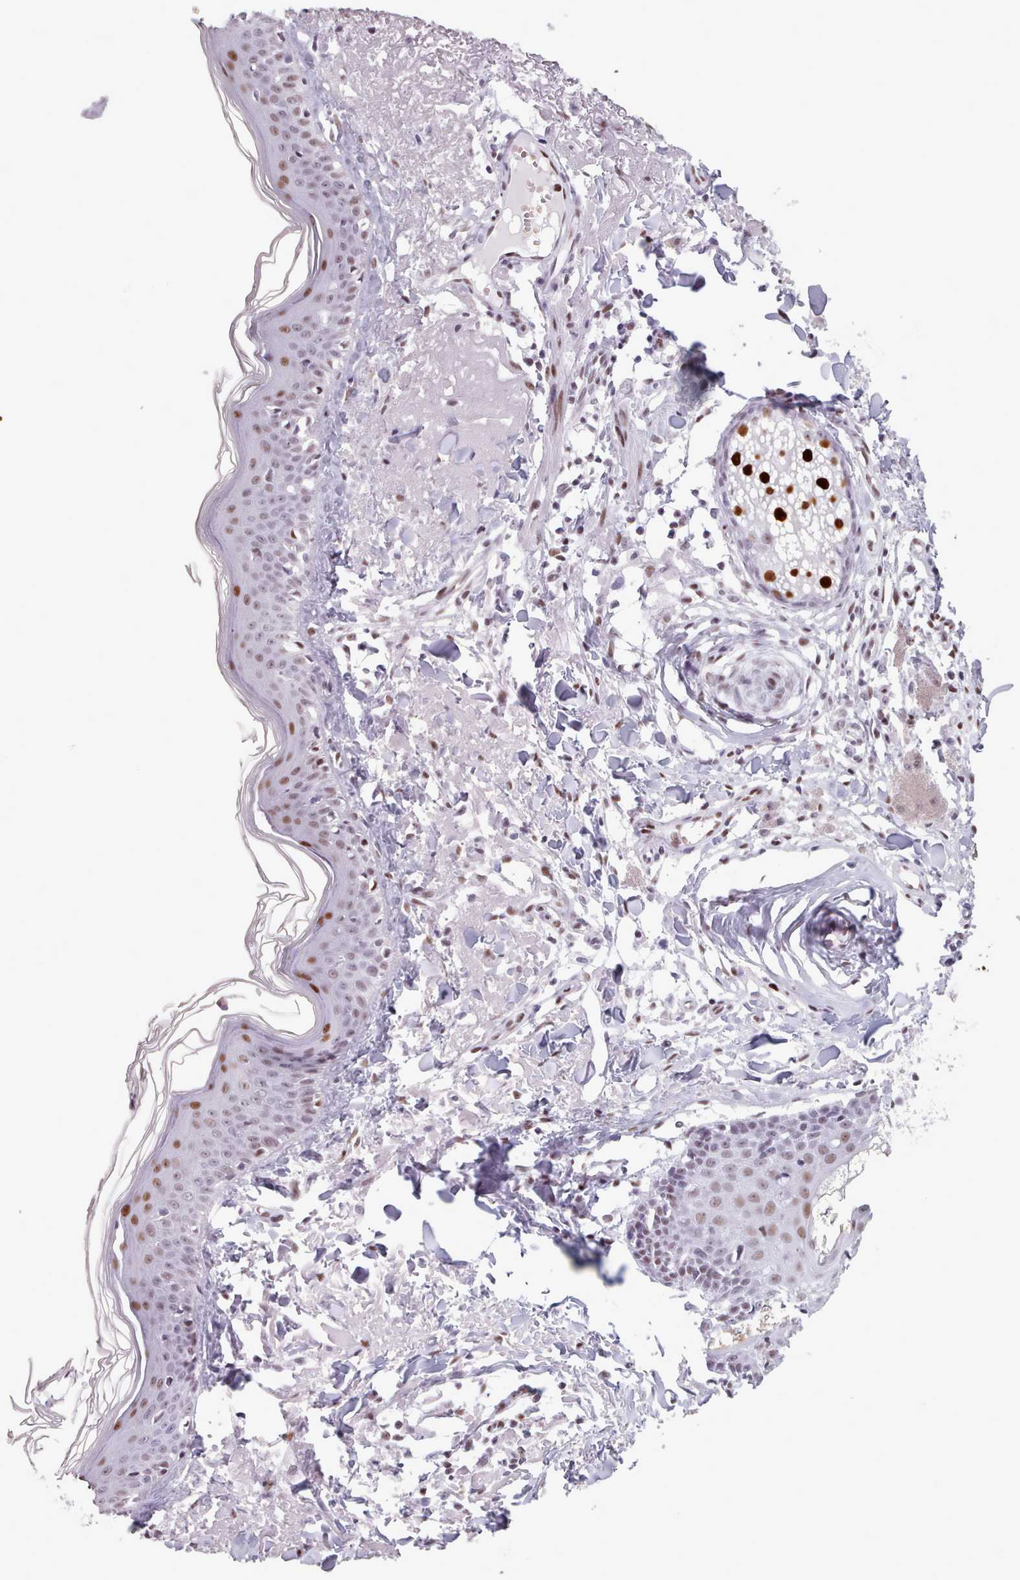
{"staining": {"intensity": "moderate", "quantity": ">75%", "location": "nuclear"}, "tissue": "skin", "cell_type": "Fibroblasts", "image_type": "normal", "snomed": [{"axis": "morphology", "description": "Normal tissue, NOS"}, {"axis": "morphology", "description": "Malignant melanoma, NOS"}, {"axis": "topography", "description": "Skin"}], "caption": "Skin stained with DAB (3,3'-diaminobenzidine) immunohistochemistry demonstrates medium levels of moderate nuclear positivity in about >75% of fibroblasts. (brown staining indicates protein expression, while blue staining denotes nuclei).", "gene": "SRSF4", "patient": {"sex": "male", "age": 80}}